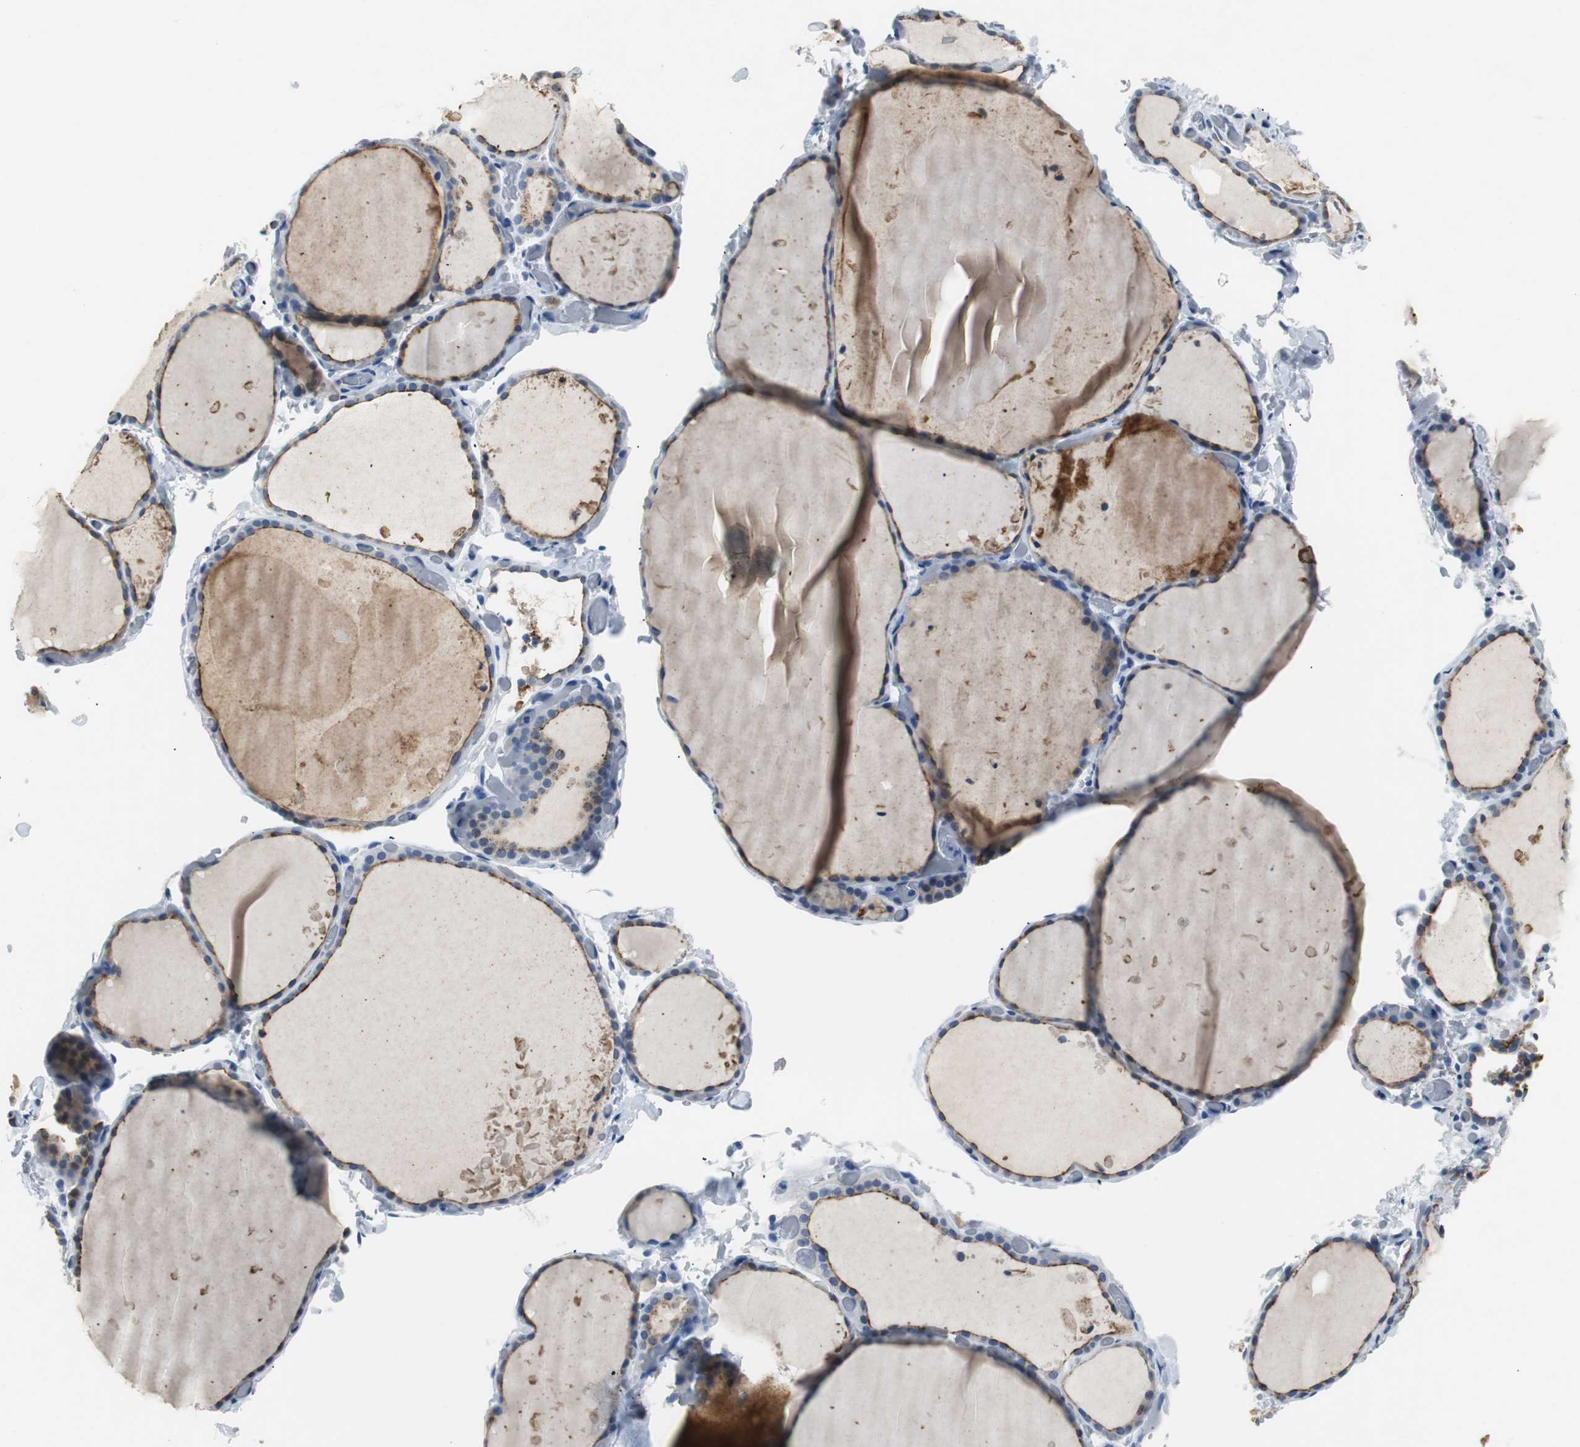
{"staining": {"intensity": "strong", "quantity": ">75%", "location": "cytoplasmic/membranous"}, "tissue": "thyroid gland", "cell_type": "Glandular cells", "image_type": "normal", "snomed": [{"axis": "morphology", "description": "Normal tissue, NOS"}, {"axis": "topography", "description": "Thyroid gland"}], "caption": "Glandular cells reveal strong cytoplasmic/membranous expression in about >75% of cells in unremarkable thyroid gland.", "gene": "LRP2", "patient": {"sex": "female", "age": 22}}